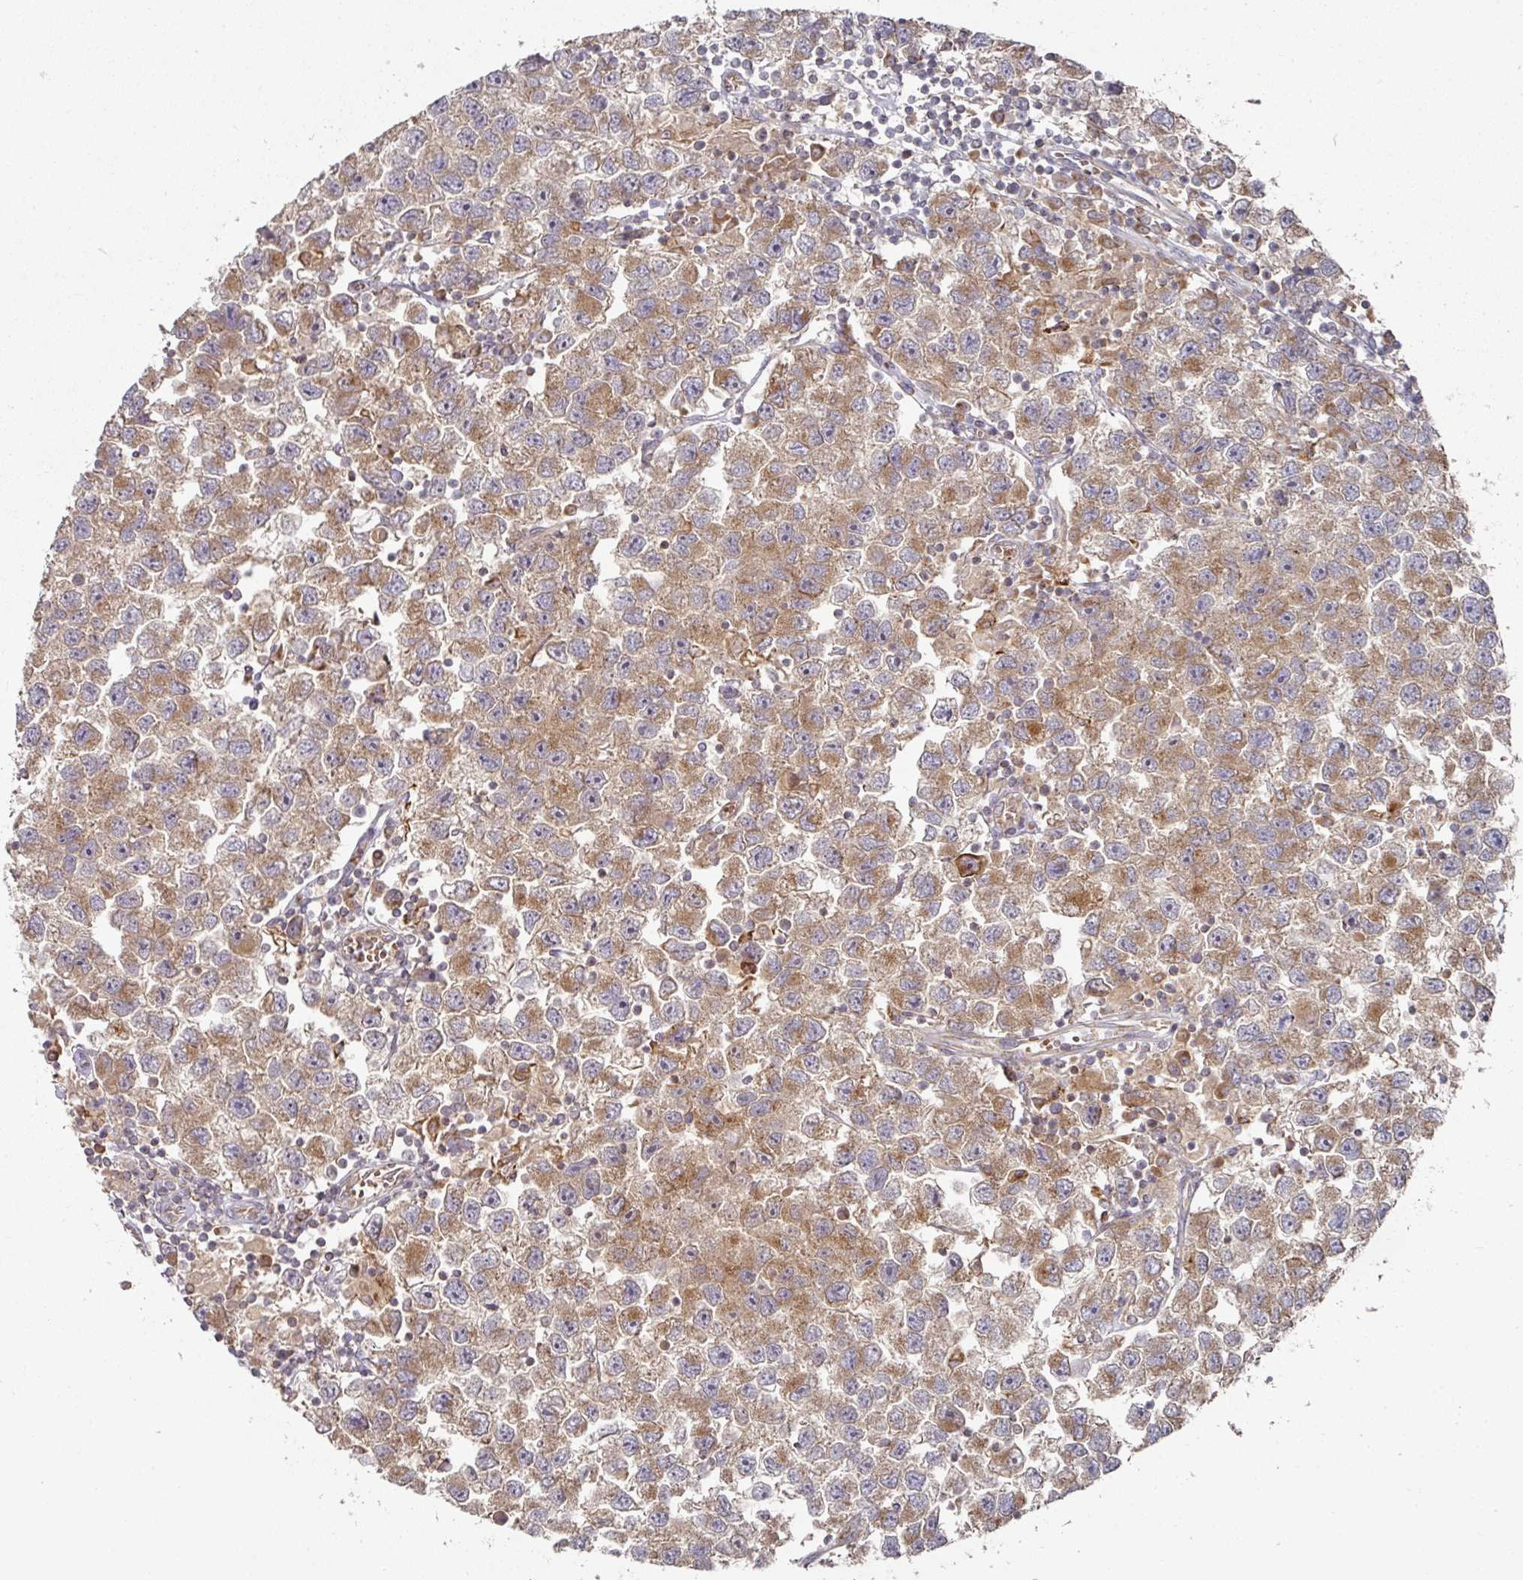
{"staining": {"intensity": "moderate", "quantity": ">75%", "location": "cytoplasmic/membranous"}, "tissue": "testis cancer", "cell_type": "Tumor cells", "image_type": "cancer", "snomed": [{"axis": "morphology", "description": "Seminoma, NOS"}, {"axis": "topography", "description": "Testis"}], "caption": "Brown immunohistochemical staining in human seminoma (testis) shows moderate cytoplasmic/membranous positivity in about >75% of tumor cells. (brown staining indicates protein expression, while blue staining denotes nuclei).", "gene": "DNAJC7", "patient": {"sex": "male", "age": 26}}